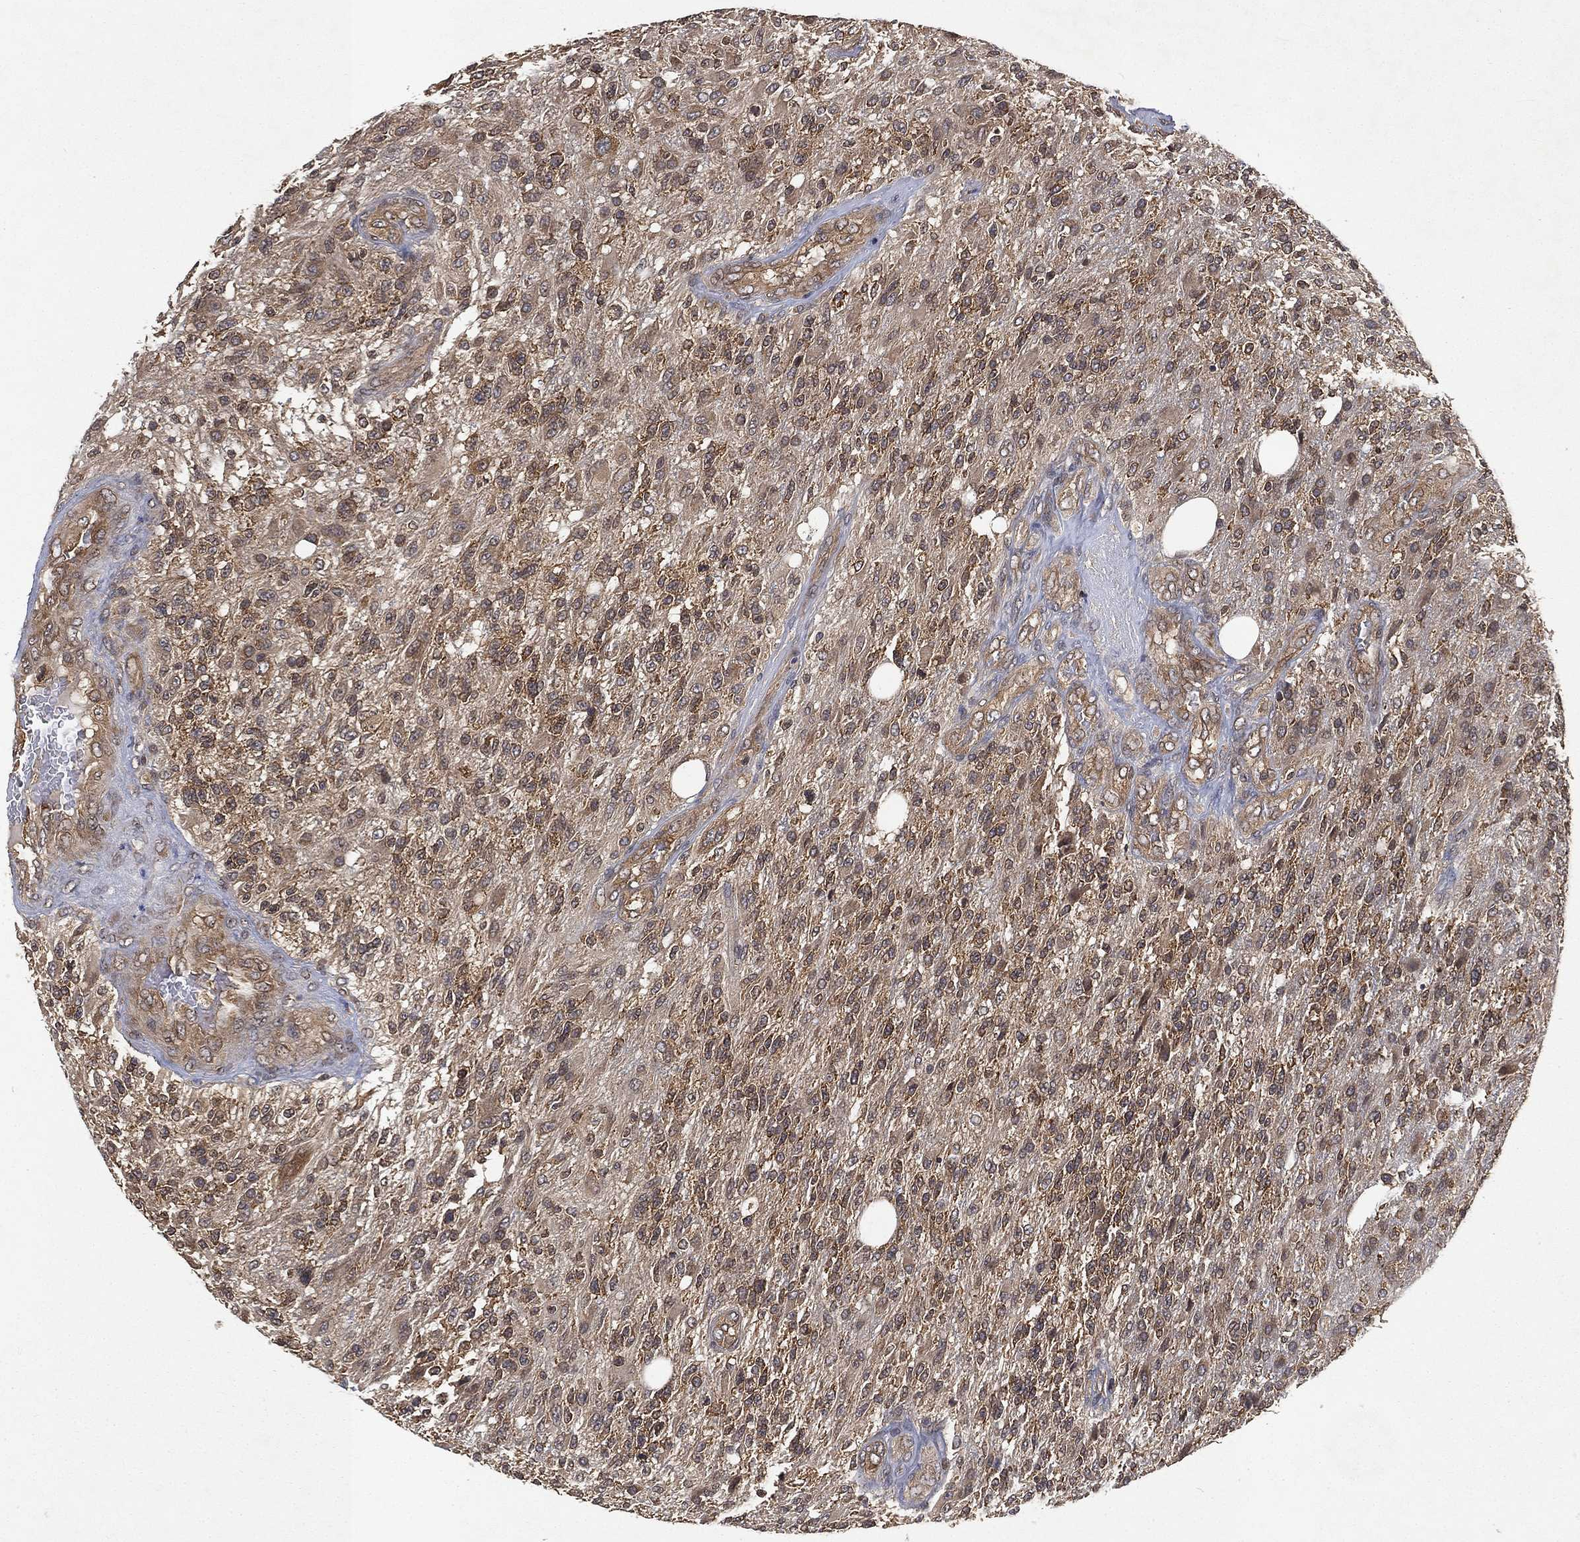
{"staining": {"intensity": "moderate", "quantity": "25%-75%", "location": "cytoplasmic/membranous"}, "tissue": "glioma", "cell_type": "Tumor cells", "image_type": "cancer", "snomed": [{"axis": "morphology", "description": "Glioma, malignant, High grade"}, {"axis": "topography", "description": "Brain"}], "caption": "Moderate cytoplasmic/membranous positivity for a protein is seen in about 25%-75% of tumor cells of high-grade glioma (malignant) using immunohistochemistry (IHC).", "gene": "UBA5", "patient": {"sex": "male", "age": 56}}